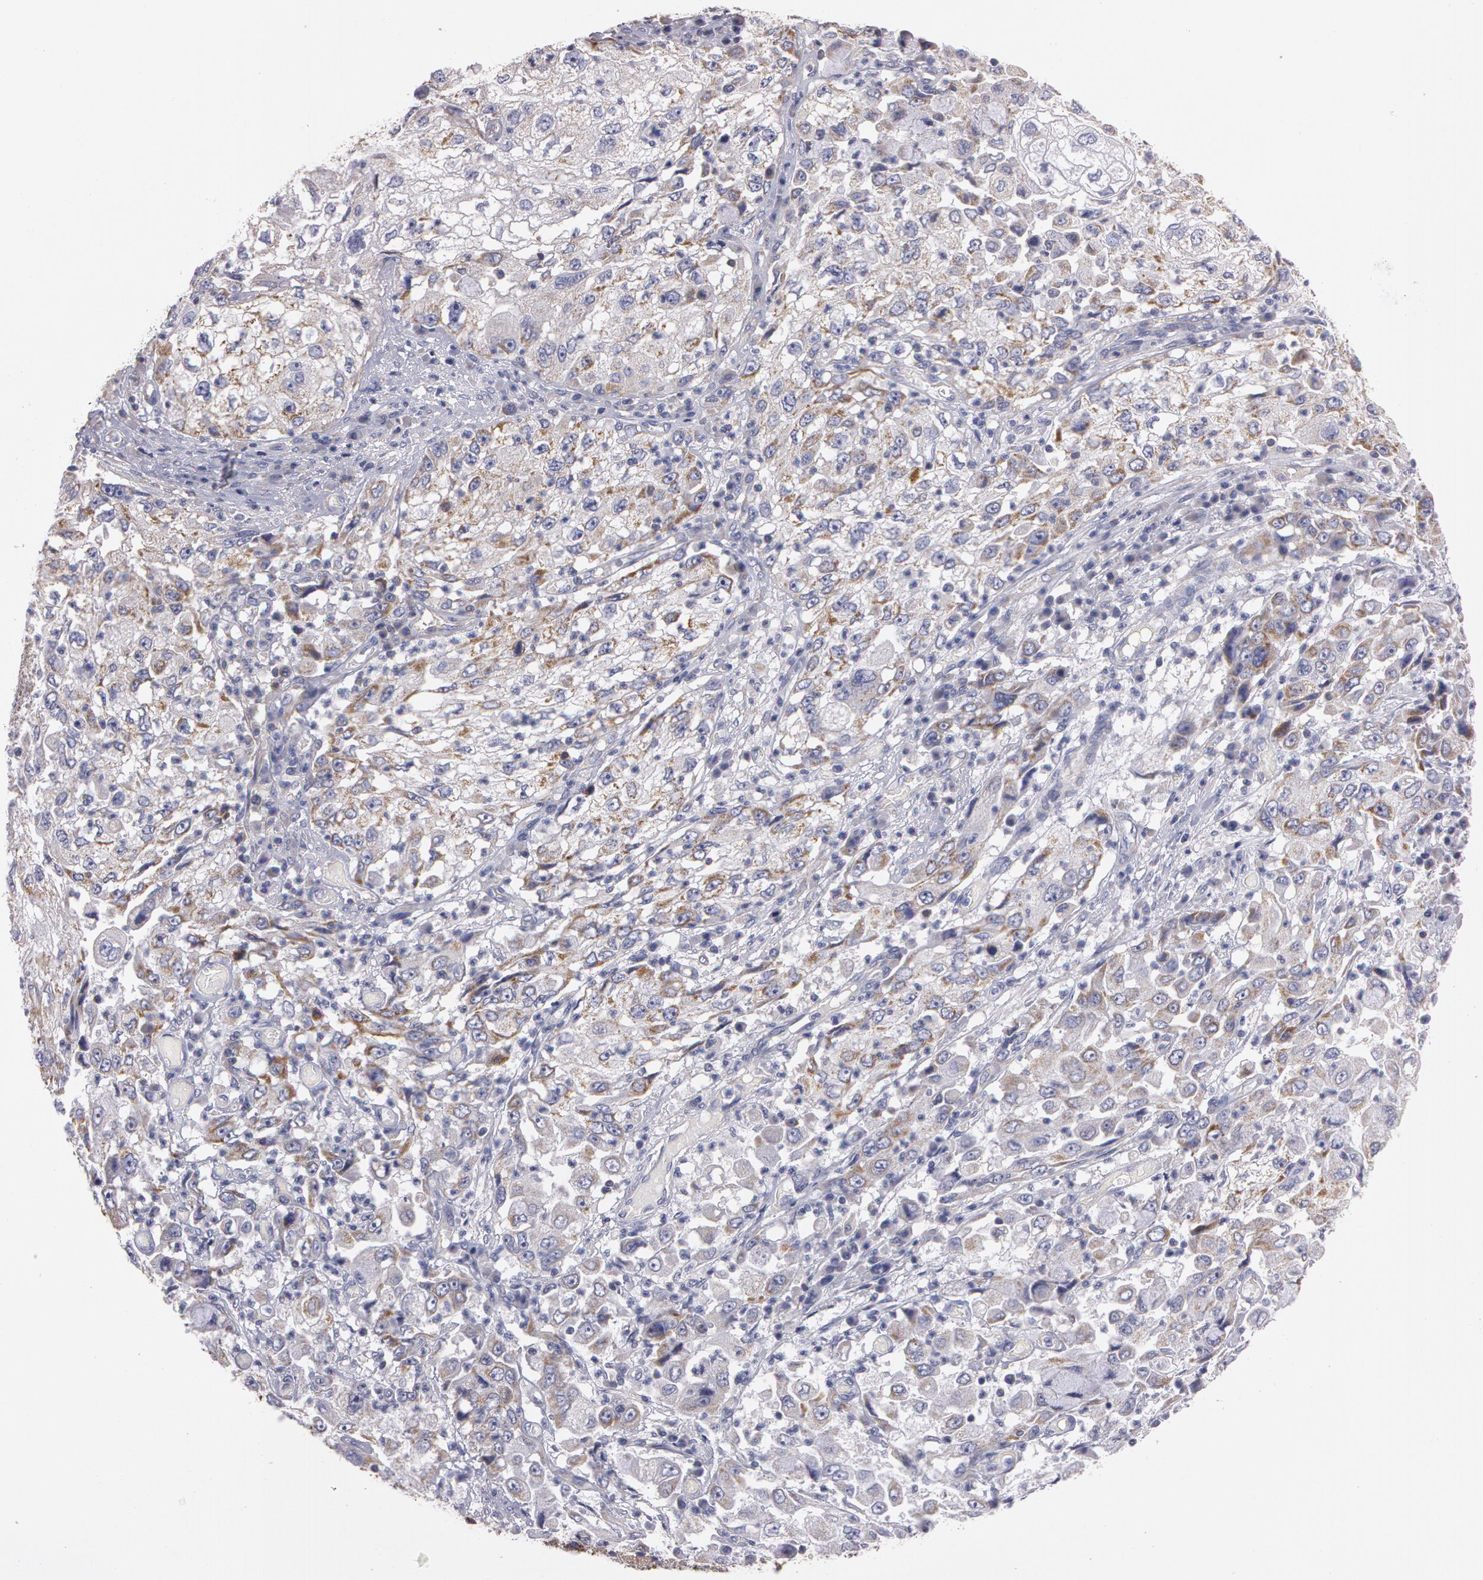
{"staining": {"intensity": "weak", "quantity": "<25%", "location": "cytoplasmic/membranous"}, "tissue": "cervical cancer", "cell_type": "Tumor cells", "image_type": "cancer", "snomed": [{"axis": "morphology", "description": "Squamous cell carcinoma, NOS"}, {"axis": "topography", "description": "Cervix"}], "caption": "Immunohistochemistry (IHC) of human cervical cancer displays no staining in tumor cells.", "gene": "NEK9", "patient": {"sex": "female", "age": 36}}